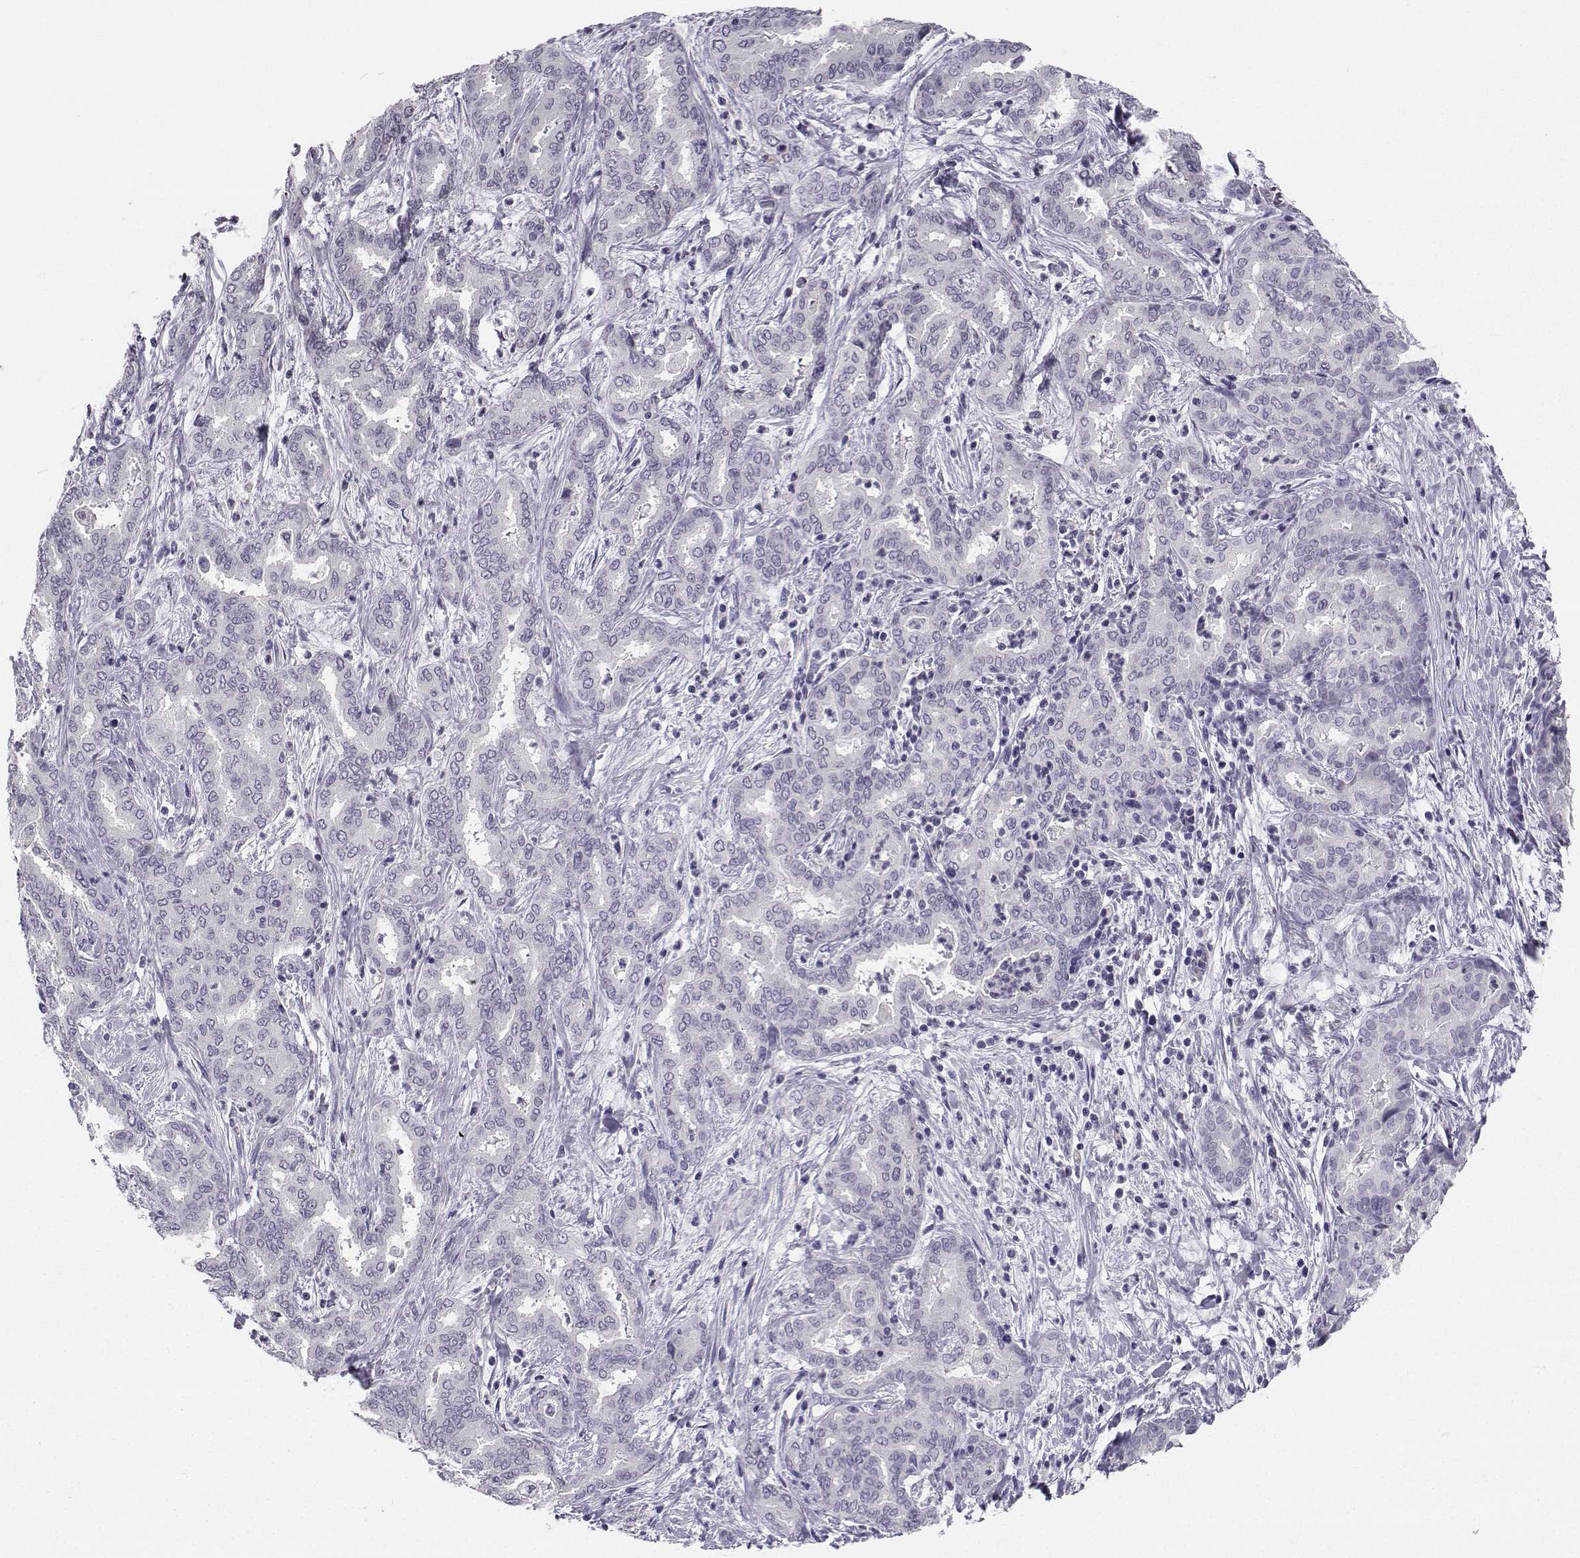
{"staining": {"intensity": "negative", "quantity": "none", "location": "none"}, "tissue": "liver cancer", "cell_type": "Tumor cells", "image_type": "cancer", "snomed": [{"axis": "morphology", "description": "Cholangiocarcinoma"}, {"axis": "topography", "description": "Liver"}], "caption": "This is a histopathology image of immunohistochemistry (IHC) staining of cholangiocarcinoma (liver), which shows no staining in tumor cells. (Brightfield microscopy of DAB IHC at high magnification).", "gene": "SYCE1", "patient": {"sex": "female", "age": 64}}